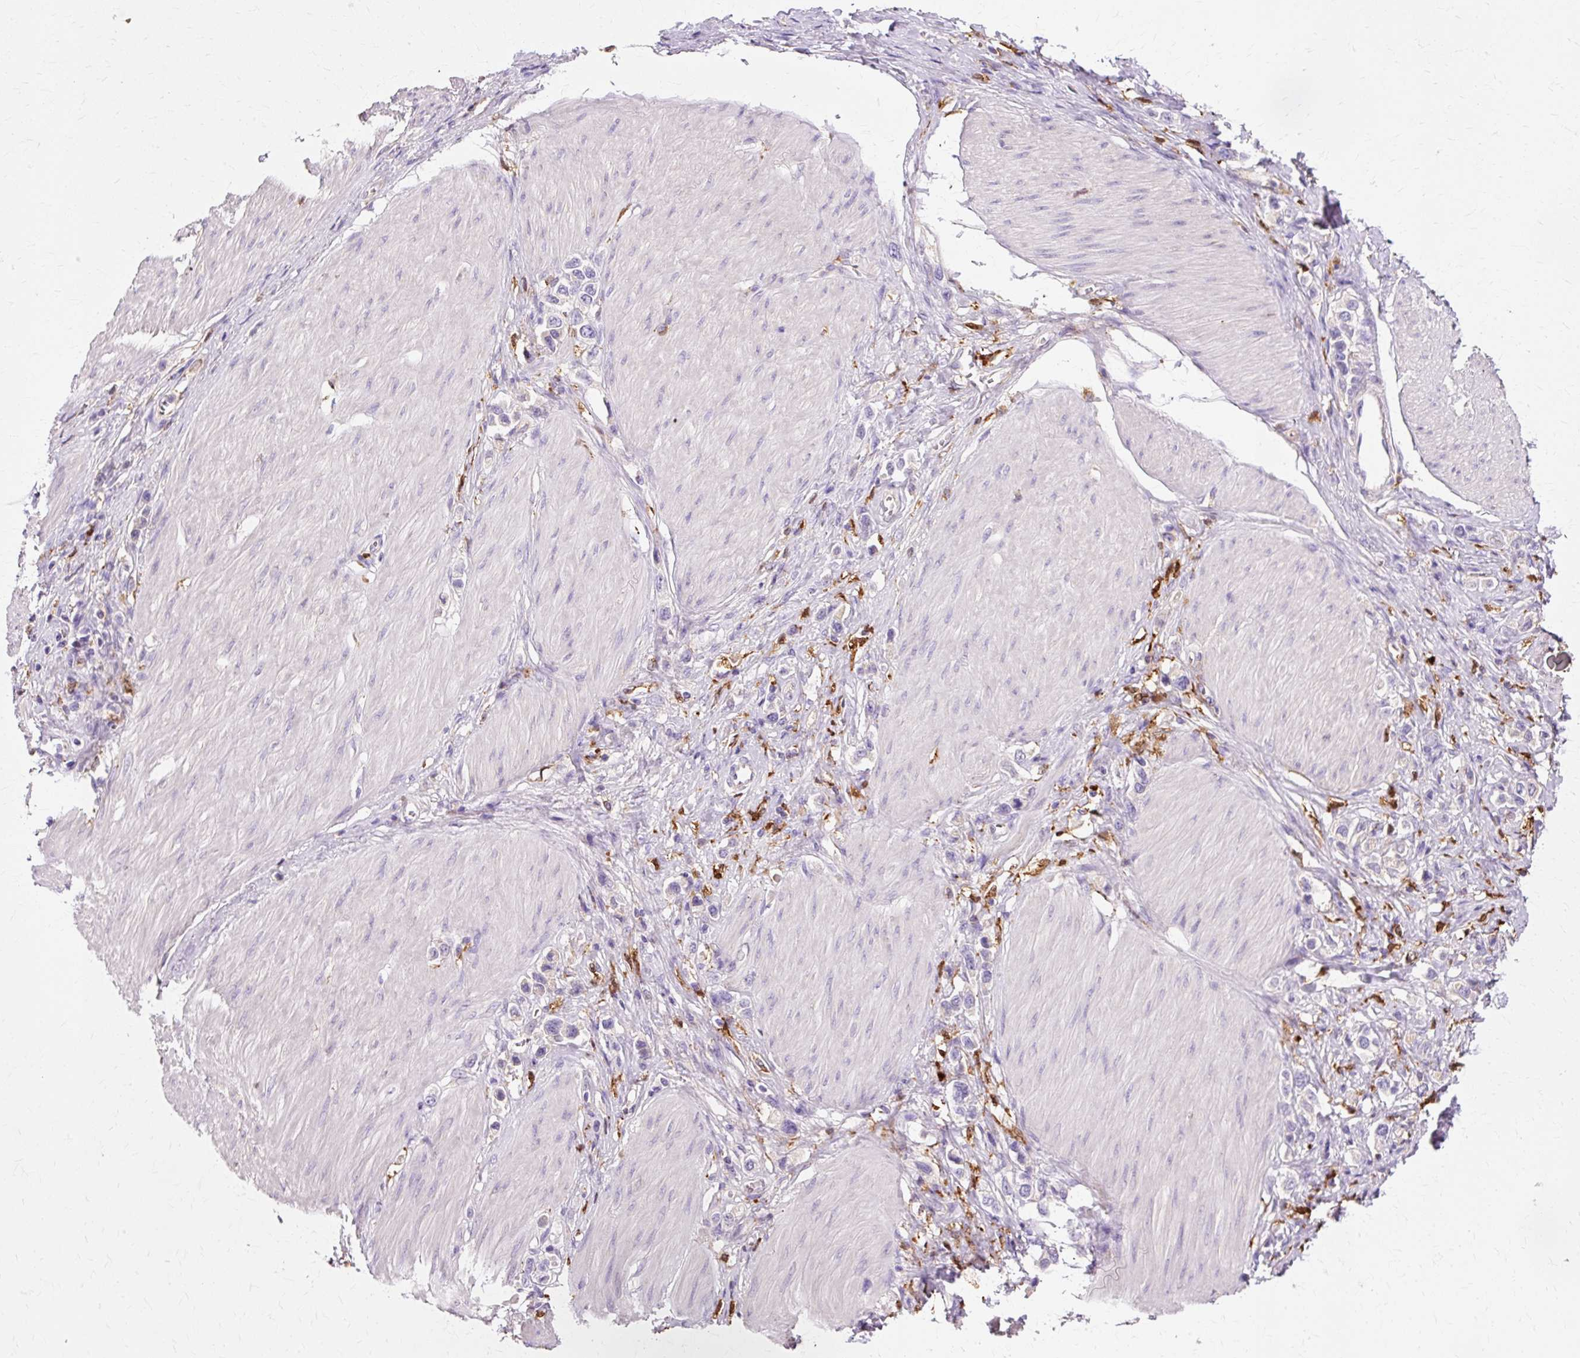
{"staining": {"intensity": "negative", "quantity": "none", "location": "none"}, "tissue": "stomach cancer", "cell_type": "Tumor cells", "image_type": "cancer", "snomed": [{"axis": "morphology", "description": "Normal tissue, NOS"}, {"axis": "morphology", "description": "Adenocarcinoma, NOS"}, {"axis": "topography", "description": "Stomach, upper"}, {"axis": "topography", "description": "Stomach"}], "caption": "A high-resolution micrograph shows immunohistochemistry staining of adenocarcinoma (stomach), which exhibits no significant expression in tumor cells.", "gene": "GPX1", "patient": {"sex": "female", "age": 65}}